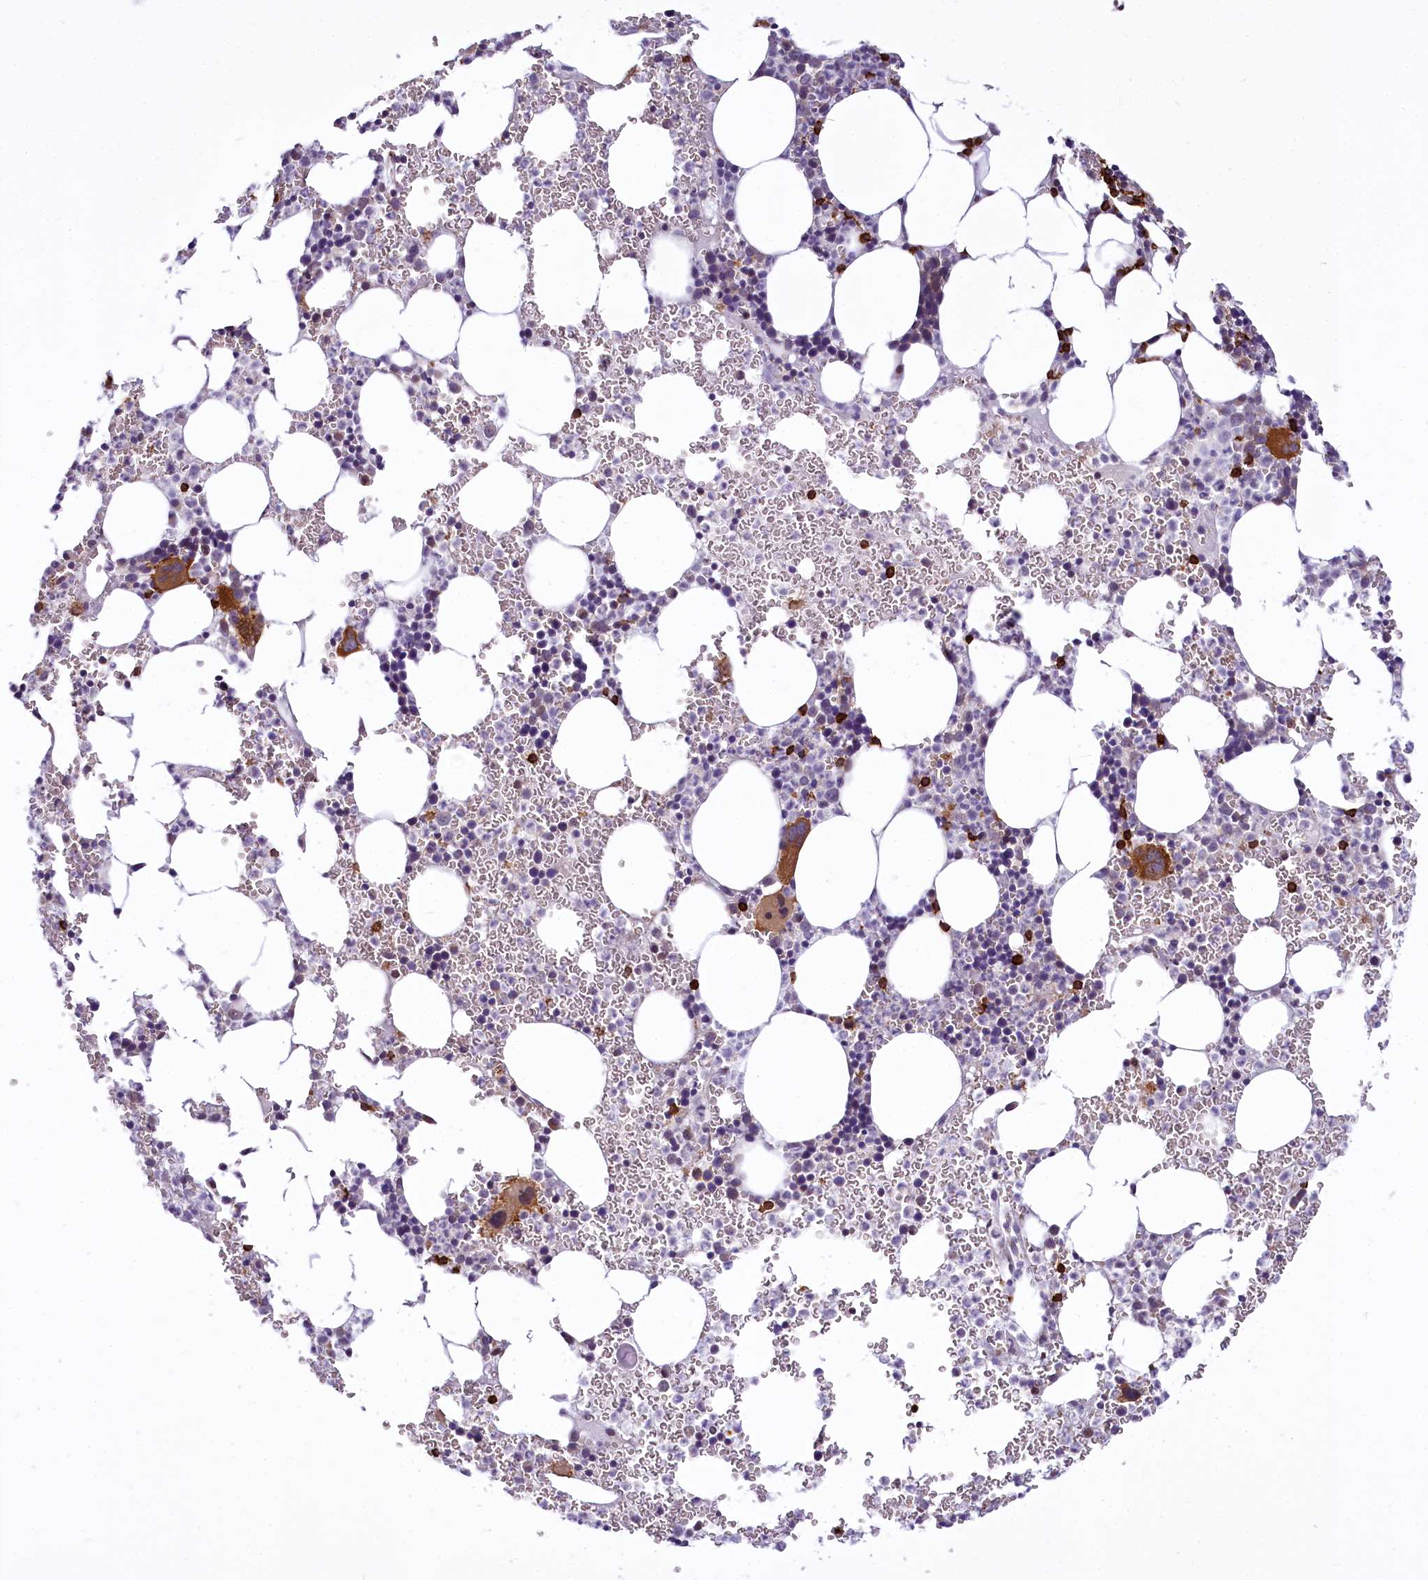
{"staining": {"intensity": "moderate", "quantity": "<25%", "location": "cytoplasmic/membranous"}, "tissue": "bone marrow", "cell_type": "Hematopoietic cells", "image_type": "normal", "snomed": [{"axis": "morphology", "description": "Normal tissue, NOS"}, {"axis": "topography", "description": "Bone marrow"}], "caption": "Unremarkable bone marrow displays moderate cytoplasmic/membranous expression in about <25% of hematopoietic cells, visualized by immunohistochemistry. (DAB (3,3'-diaminobenzidine) IHC, brown staining for protein, blue staining for nuclei).", "gene": "BANK1", "patient": {"sex": "female", "age": 78}}